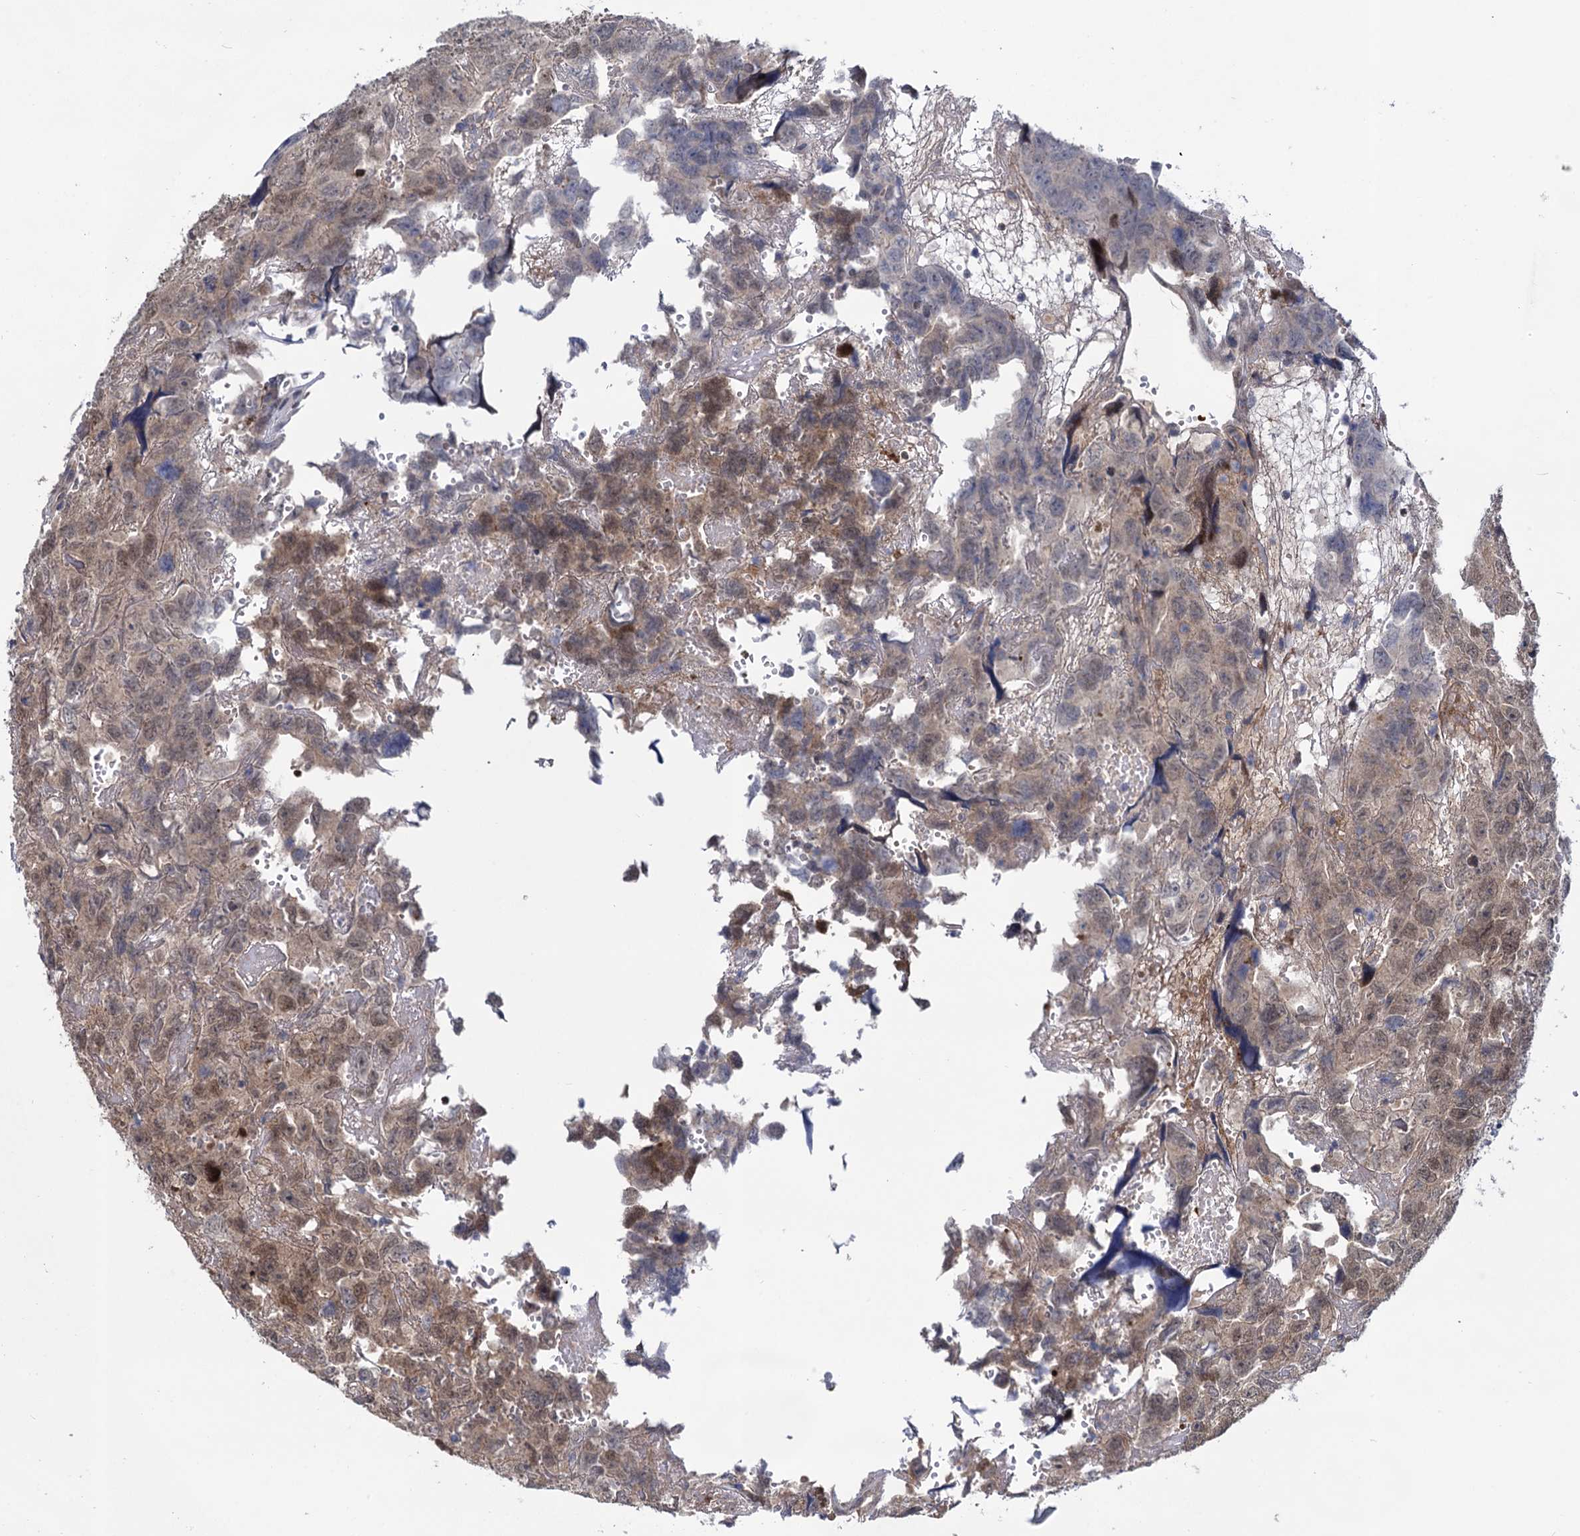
{"staining": {"intensity": "moderate", "quantity": "25%-75%", "location": "cytoplasmic/membranous,nuclear"}, "tissue": "testis cancer", "cell_type": "Tumor cells", "image_type": "cancer", "snomed": [{"axis": "morphology", "description": "Carcinoma, Embryonal, NOS"}, {"axis": "topography", "description": "Testis"}], "caption": "Tumor cells show moderate cytoplasmic/membranous and nuclear positivity in approximately 25%-75% of cells in testis cancer.", "gene": "GLO1", "patient": {"sex": "male", "age": 45}}